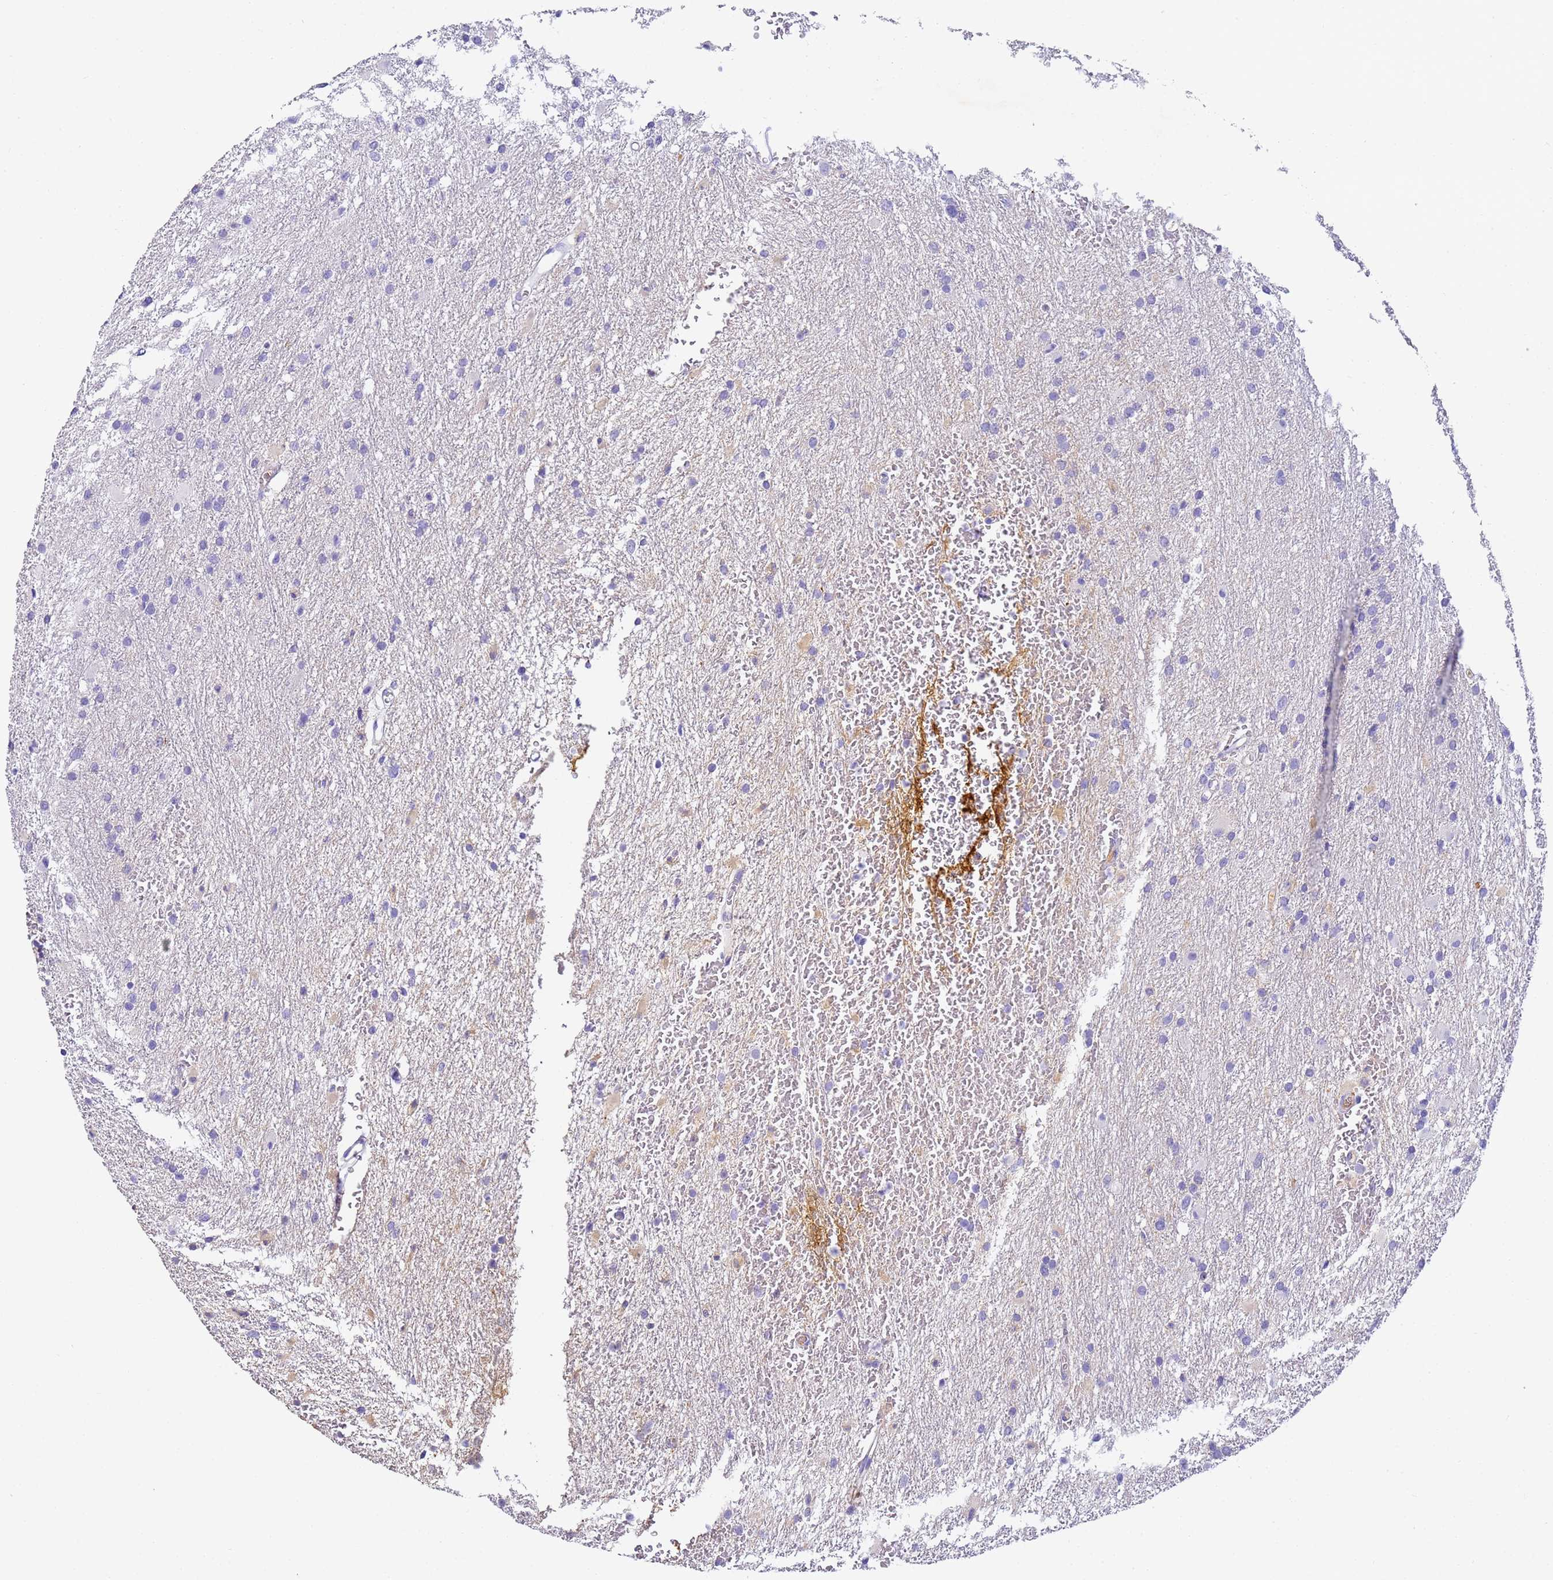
{"staining": {"intensity": "negative", "quantity": "none", "location": "none"}, "tissue": "glioma", "cell_type": "Tumor cells", "image_type": "cancer", "snomed": [{"axis": "morphology", "description": "Glioma, malignant, High grade"}, {"axis": "topography", "description": "Cerebral cortex"}], "caption": "The image shows no staining of tumor cells in glioma.", "gene": "CFHR2", "patient": {"sex": "female", "age": 36}}